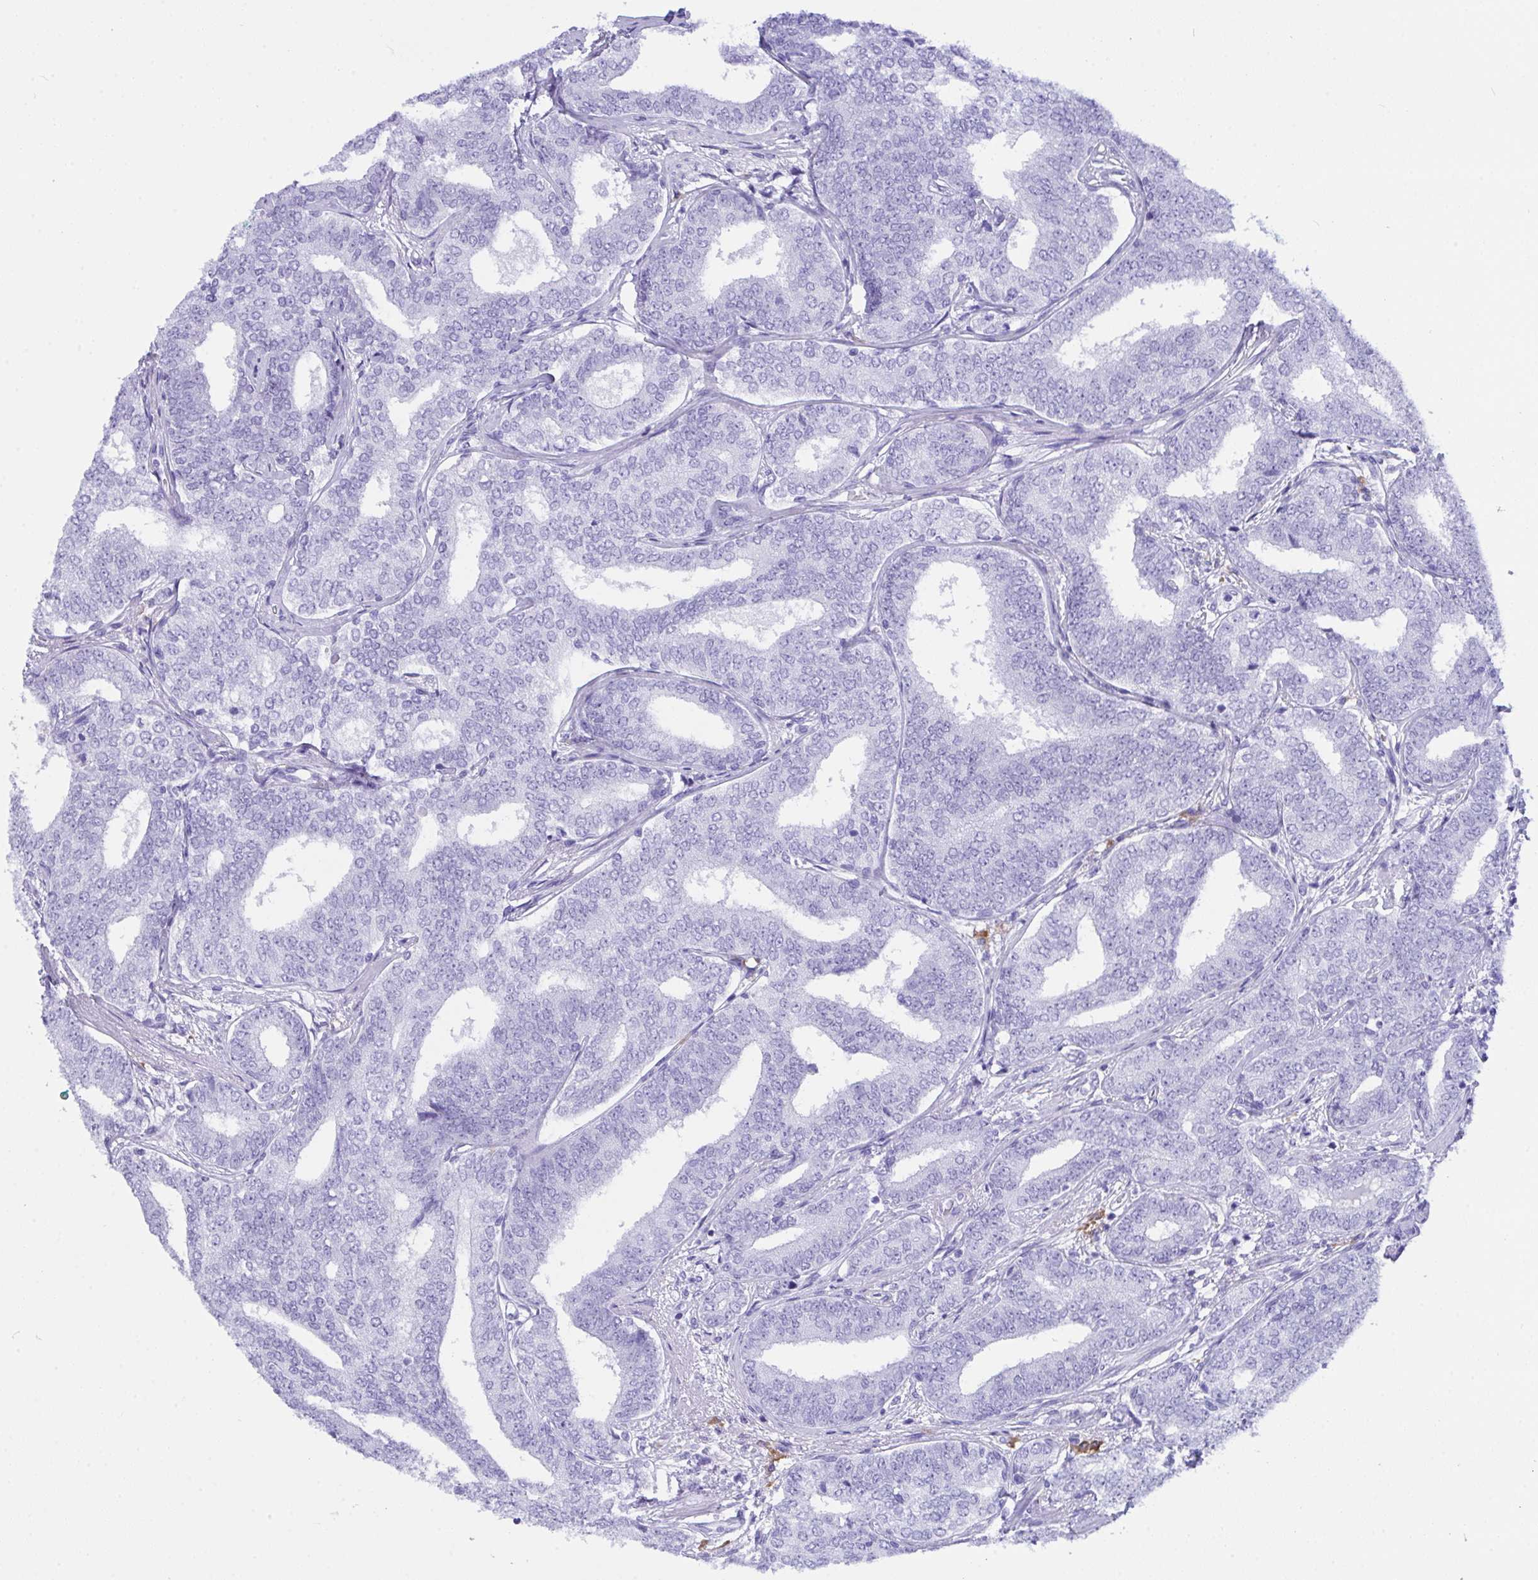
{"staining": {"intensity": "negative", "quantity": "none", "location": "none"}, "tissue": "prostate cancer", "cell_type": "Tumor cells", "image_type": "cancer", "snomed": [{"axis": "morphology", "description": "Adenocarcinoma, High grade"}, {"axis": "topography", "description": "Prostate"}], "caption": "Immunohistochemical staining of human prostate cancer shows no significant positivity in tumor cells.", "gene": "BEST4", "patient": {"sex": "male", "age": 72}}